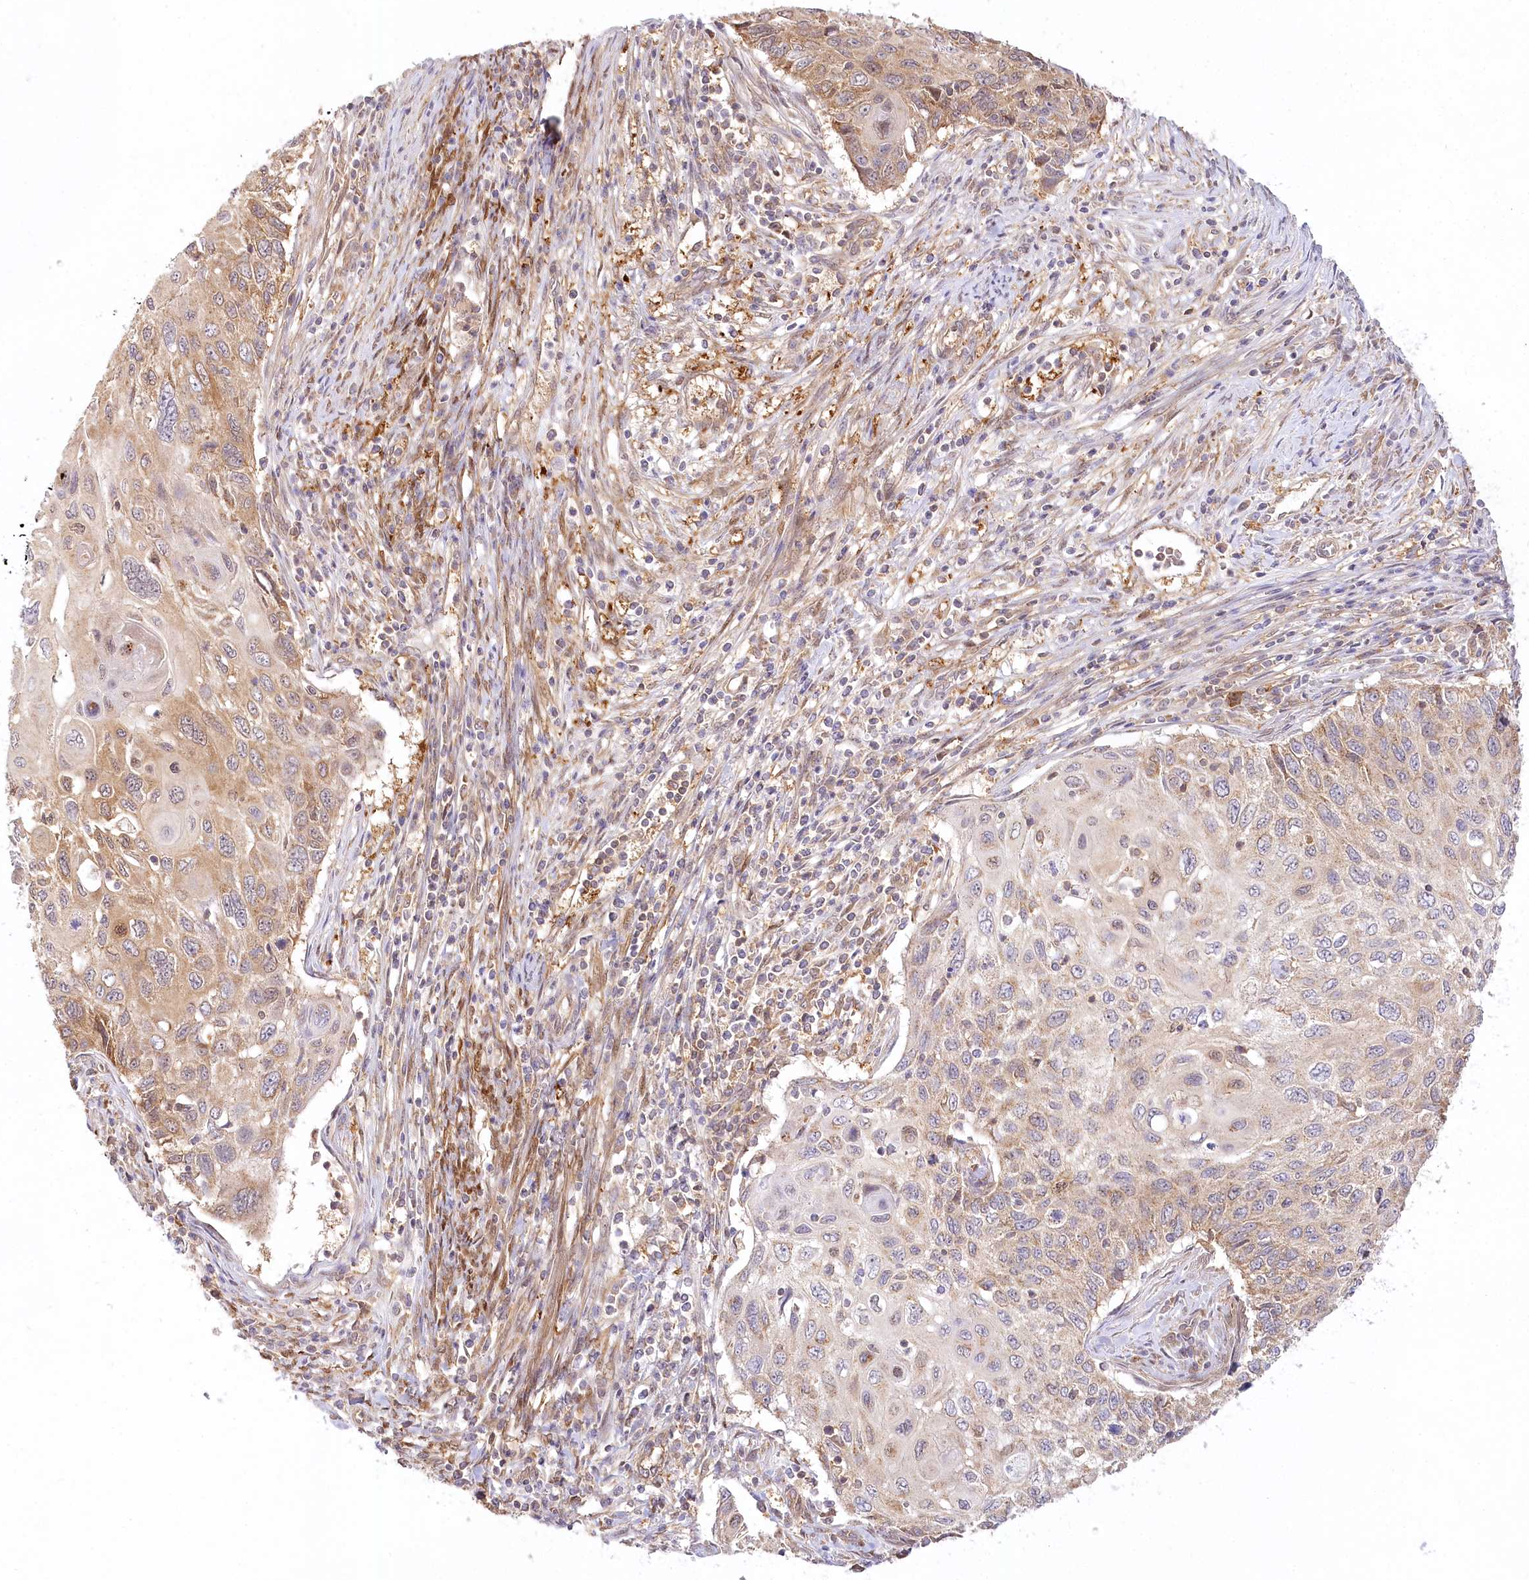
{"staining": {"intensity": "weak", "quantity": "25%-75%", "location": "cytoplasmic/membranous"}, "tissue": "cervical cancer", "cell_type": "Tumor cells", "image_type": "cancer", "snomed": [{"axis": "morphology", "description": "Squamous cell carcinoma, NOS"}, {"axis": "topography", "description": "Cervix"}], "caption": "Cervical cancer tissue shows weak cytoplasmic/membranous expression in approximately 25%-75% of tumor cells, visualized by immunohistochemistry.", "gene": "INPP4B", "patient": {"sex": "female", "age": 70}}